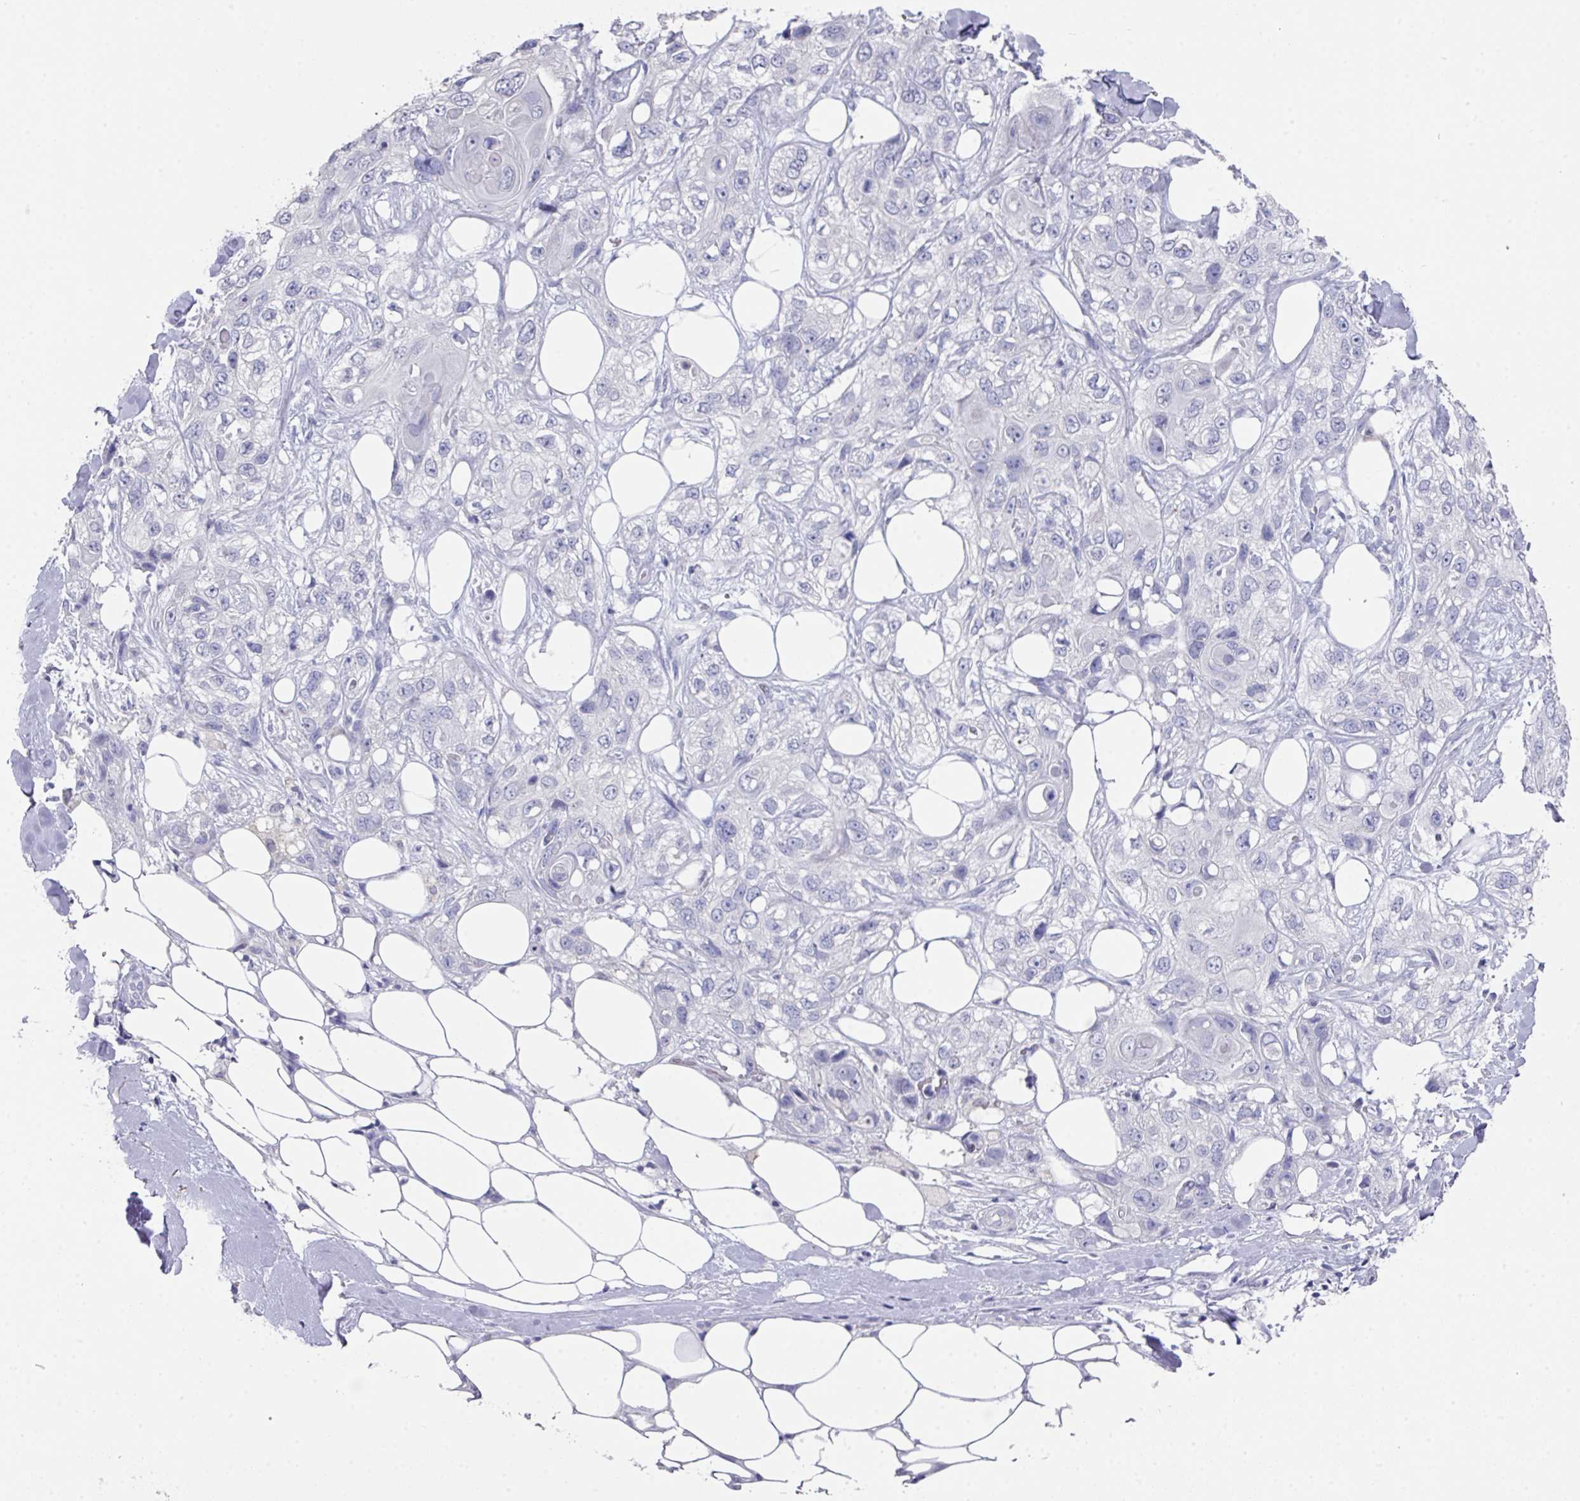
{"staining": {"intensity": "negative", "quantity": "none", "location": "none"}, "tissue": "skin cancer", "cell_type": "Tumor cells", "image_type": "cancer", "snomed": [{"axis": "morphology", "description": "Normal tissue, NOS"}, {"axis": "morphology", "description": "Squamous cell carcinoma, NOS"}, {"axis": "topography", "description": "Skin"}], "caption": "The photomicrograph demonstrates no significant positivity in tumor cells of squamous cell carcinoma (skin).", "gene": "DAZL", "patient": {"sex": "male", "age": 72}}